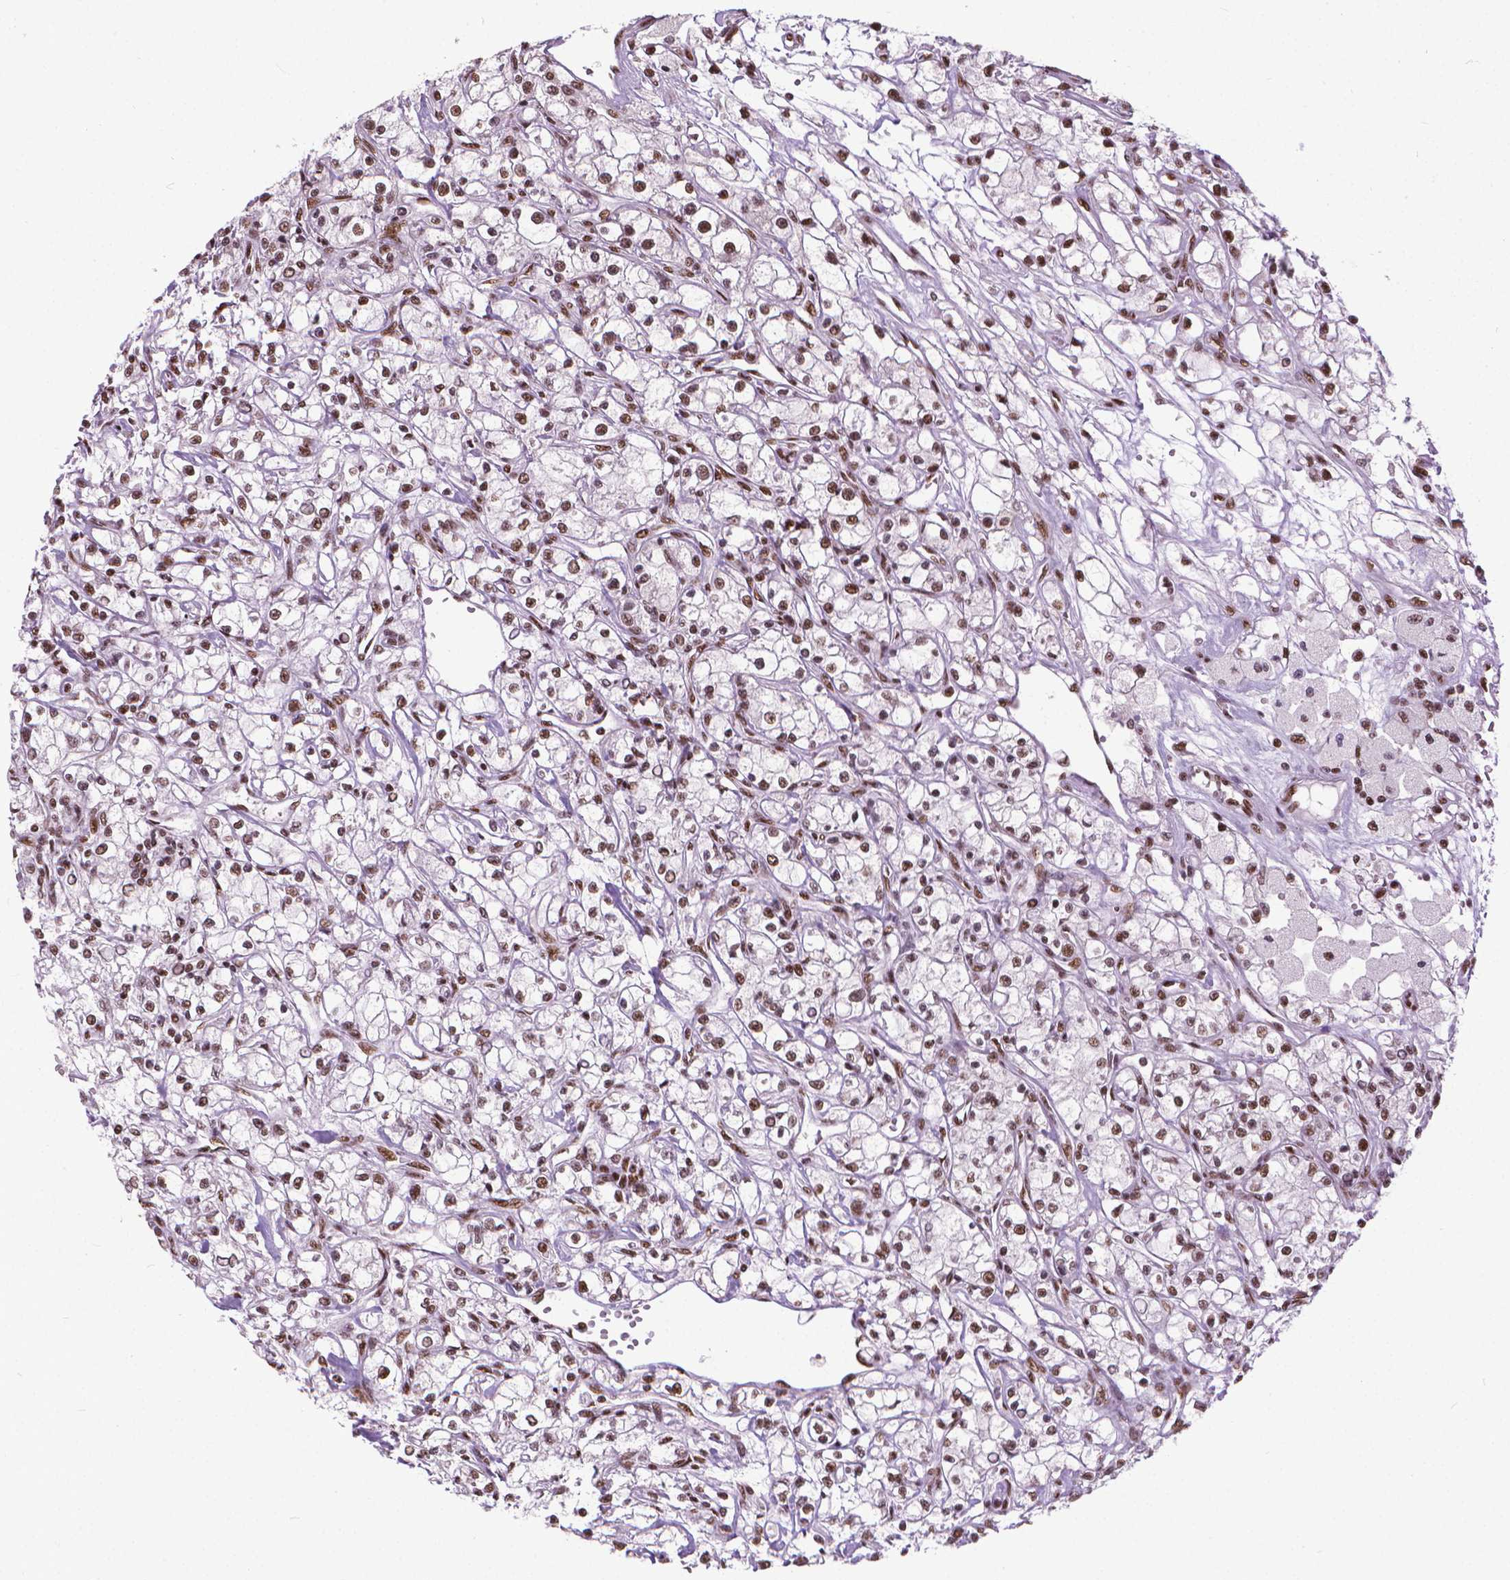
{"staining": {"intensity": "strong", "quantity": ">75%", "location": "nuclear"}, "tissue": "renal cancer", "cell_type": "Tumor cells", "image_type": "cancer", "snomed": [{"axis": "morphology", "description": "Adenocarcinoma, NOS"}, {"axis": "topography", "description": "Kidney"}], "caption": "Protein staining shows strong nuclear expression in about >75% of tumor cells in renal cancer.", "gene": "AKAP8", "patient": {"sex": "female", "age": 59}}